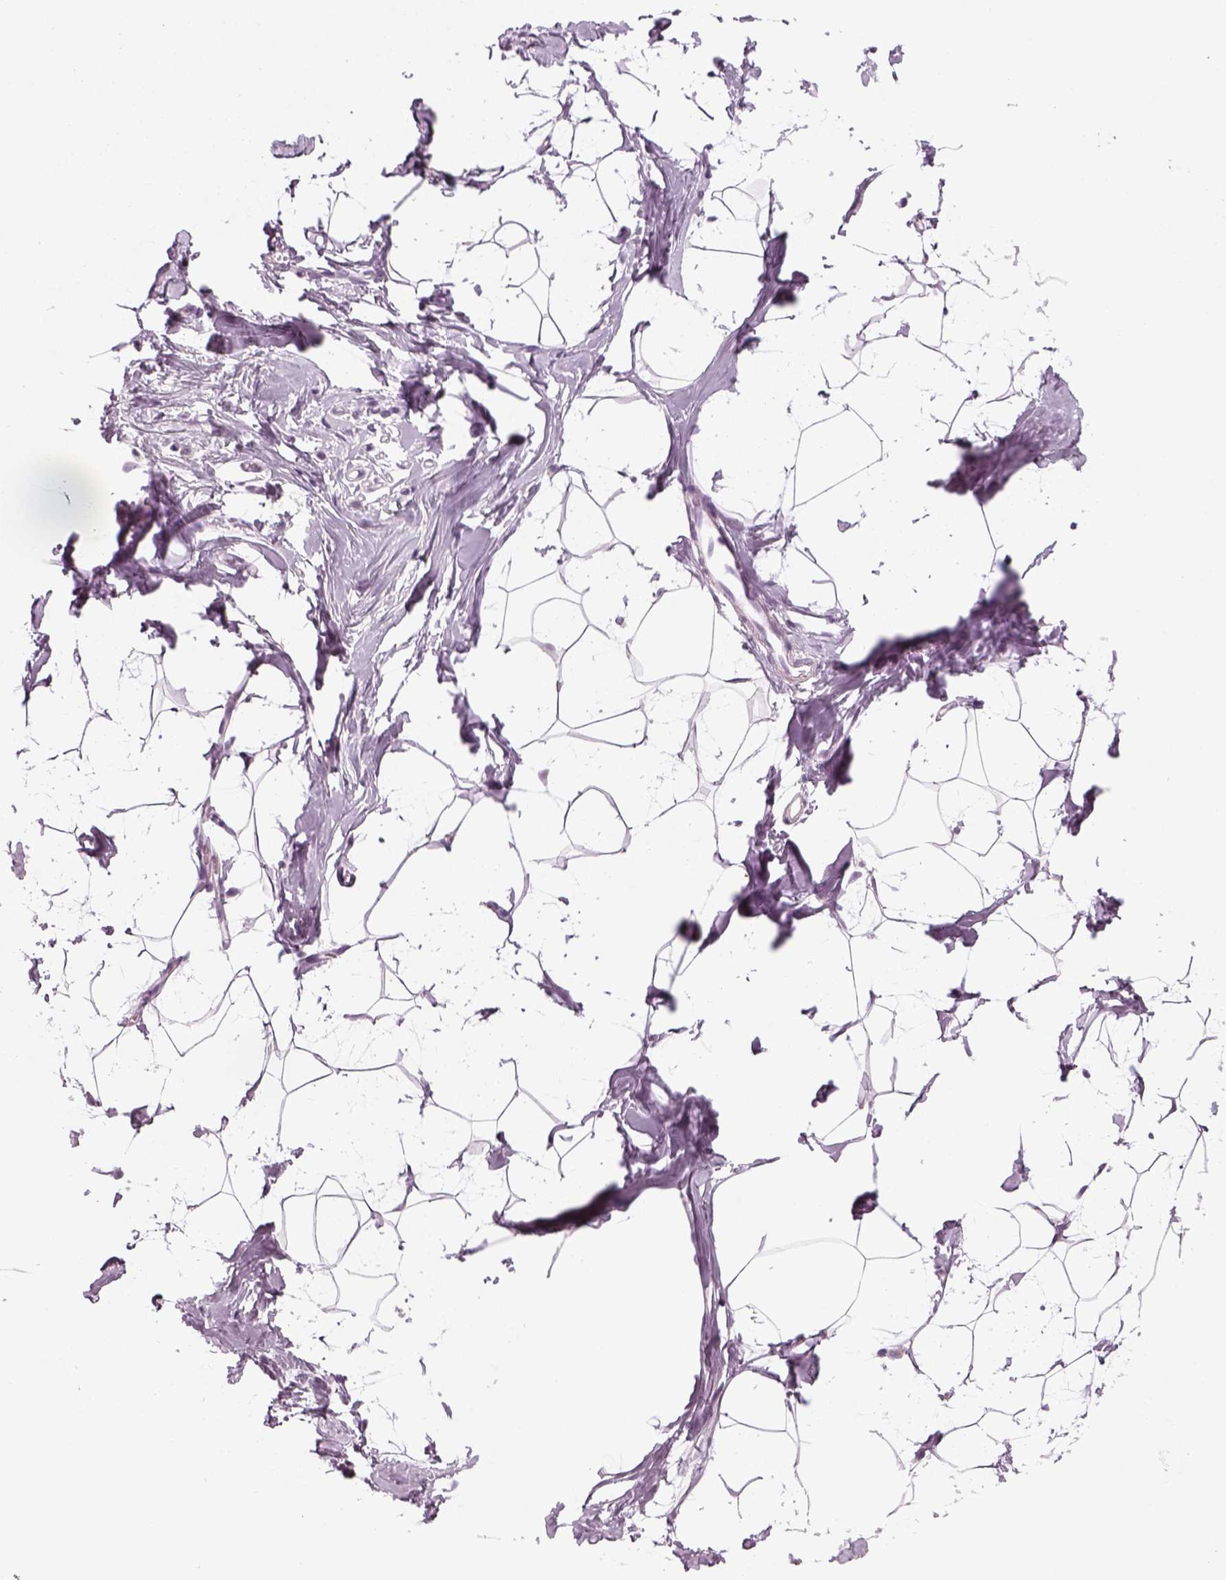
{"staining": {"intensity": "negative", "quantity": "none", "location": "none"}, "tissue": "breast", "cell_type": "Adipocytes", "image_type": "normal", "snomed": [{"axis": "morphology", "description": "Normal tissue, NOS"}, {"axis": "topography", "description": "Breast"}], "caption": "DAB (3,3'-diaminobenzidine) immunohistochemical staining of unremarkable human breast displays no significant positivity in adipocytes.", "gene": "KRT75", "patient": {"sex": "female", "age": 32}}